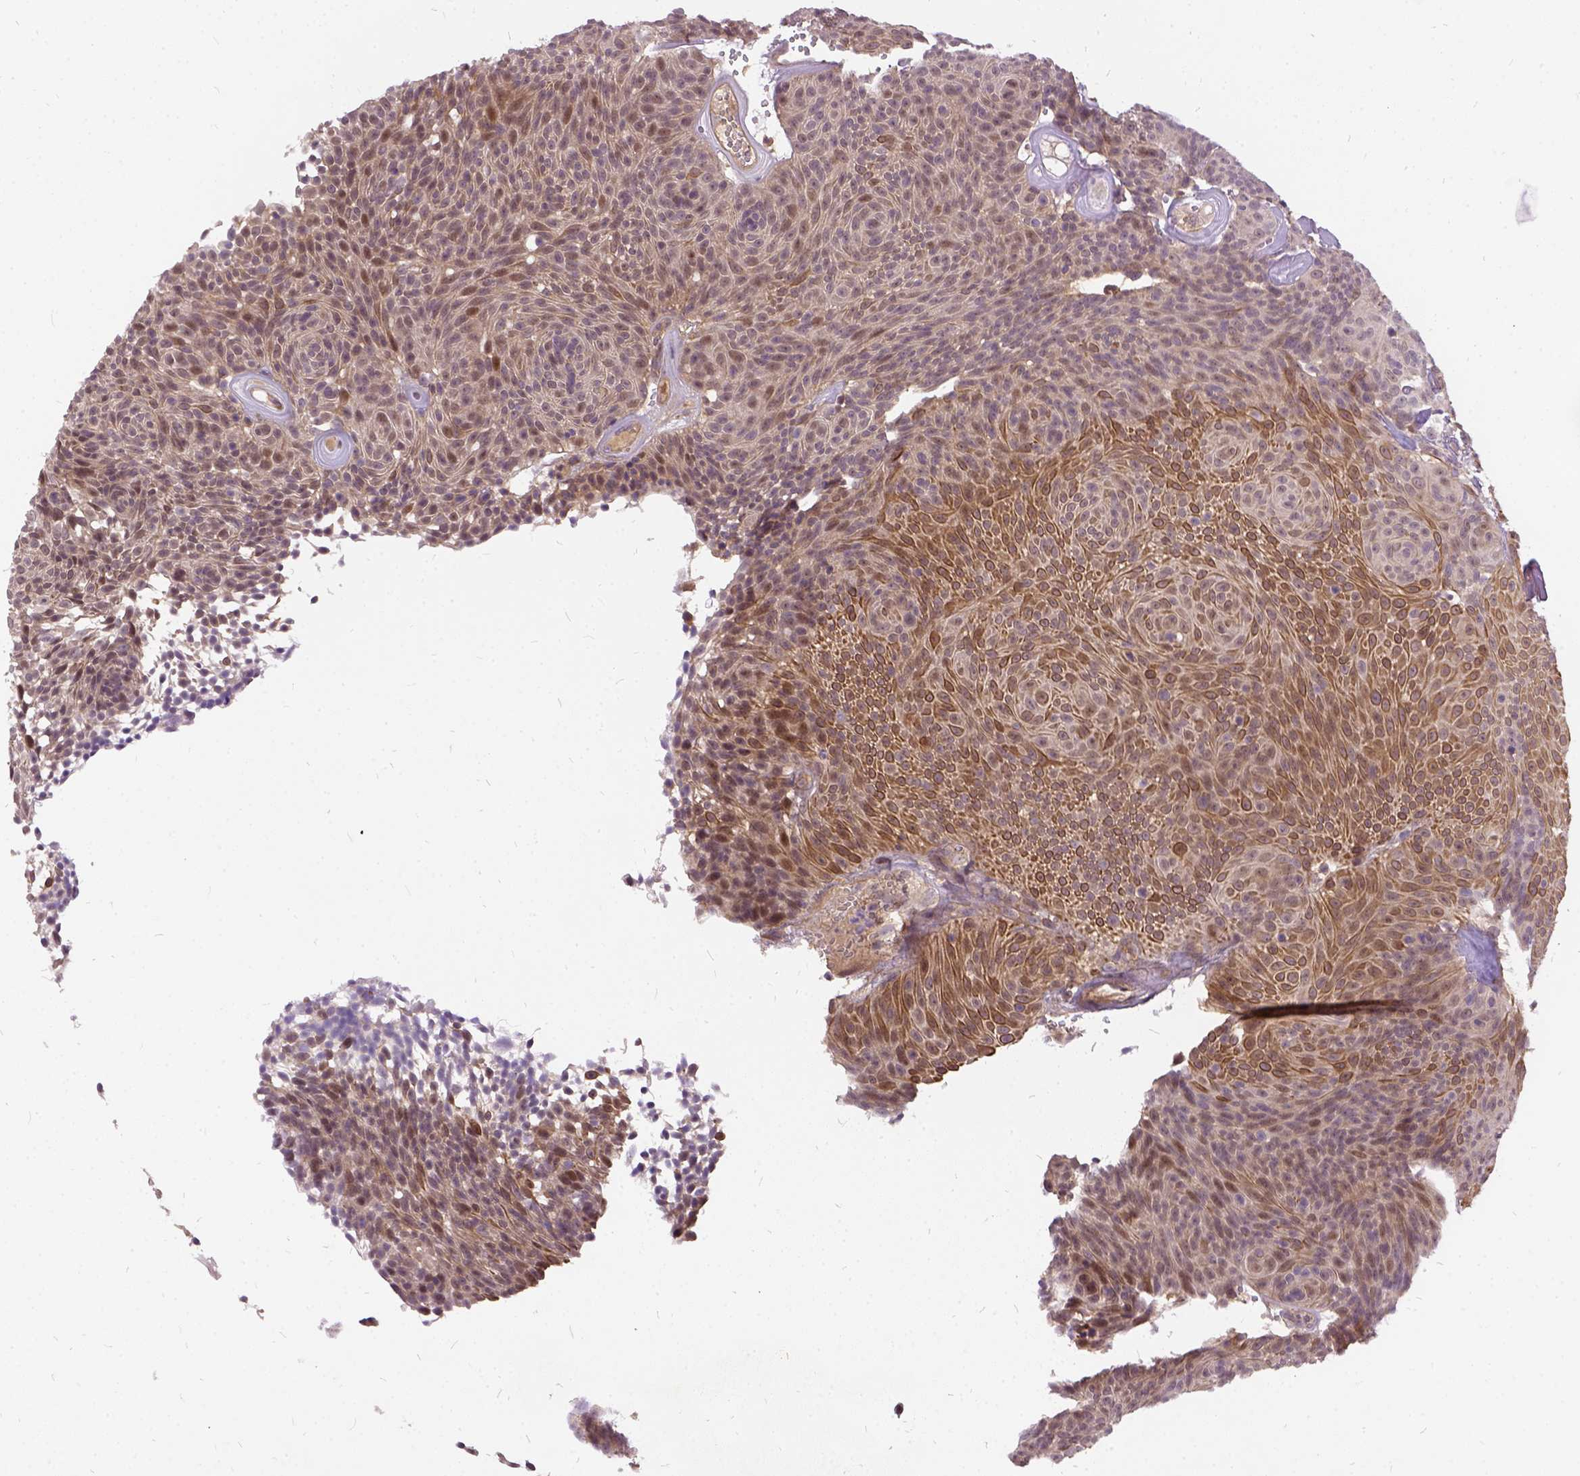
{"staining": {"intensity": "moderate", "quantity": ">75%", "location": "cytoplasmic/membranous,nuclear"}, "tissue": "urothelial cancer", "cell_type": "Tumor cells", "image_type": "cancer", "snomed": [{"axis": "morphology", "description": "Urothelial carcinoma, Low grade"}, {"axis": "topography", "description": "Urinary bladder"}], "caption": "Immunohistochemical staining of urothelial cancer demonstrates moderate cytoplasmic/membranous and nuclear protein staining in about >75% of tumor cells.", "gene": "ILRUN", "patient": {"sex": "male", "age": 77}}